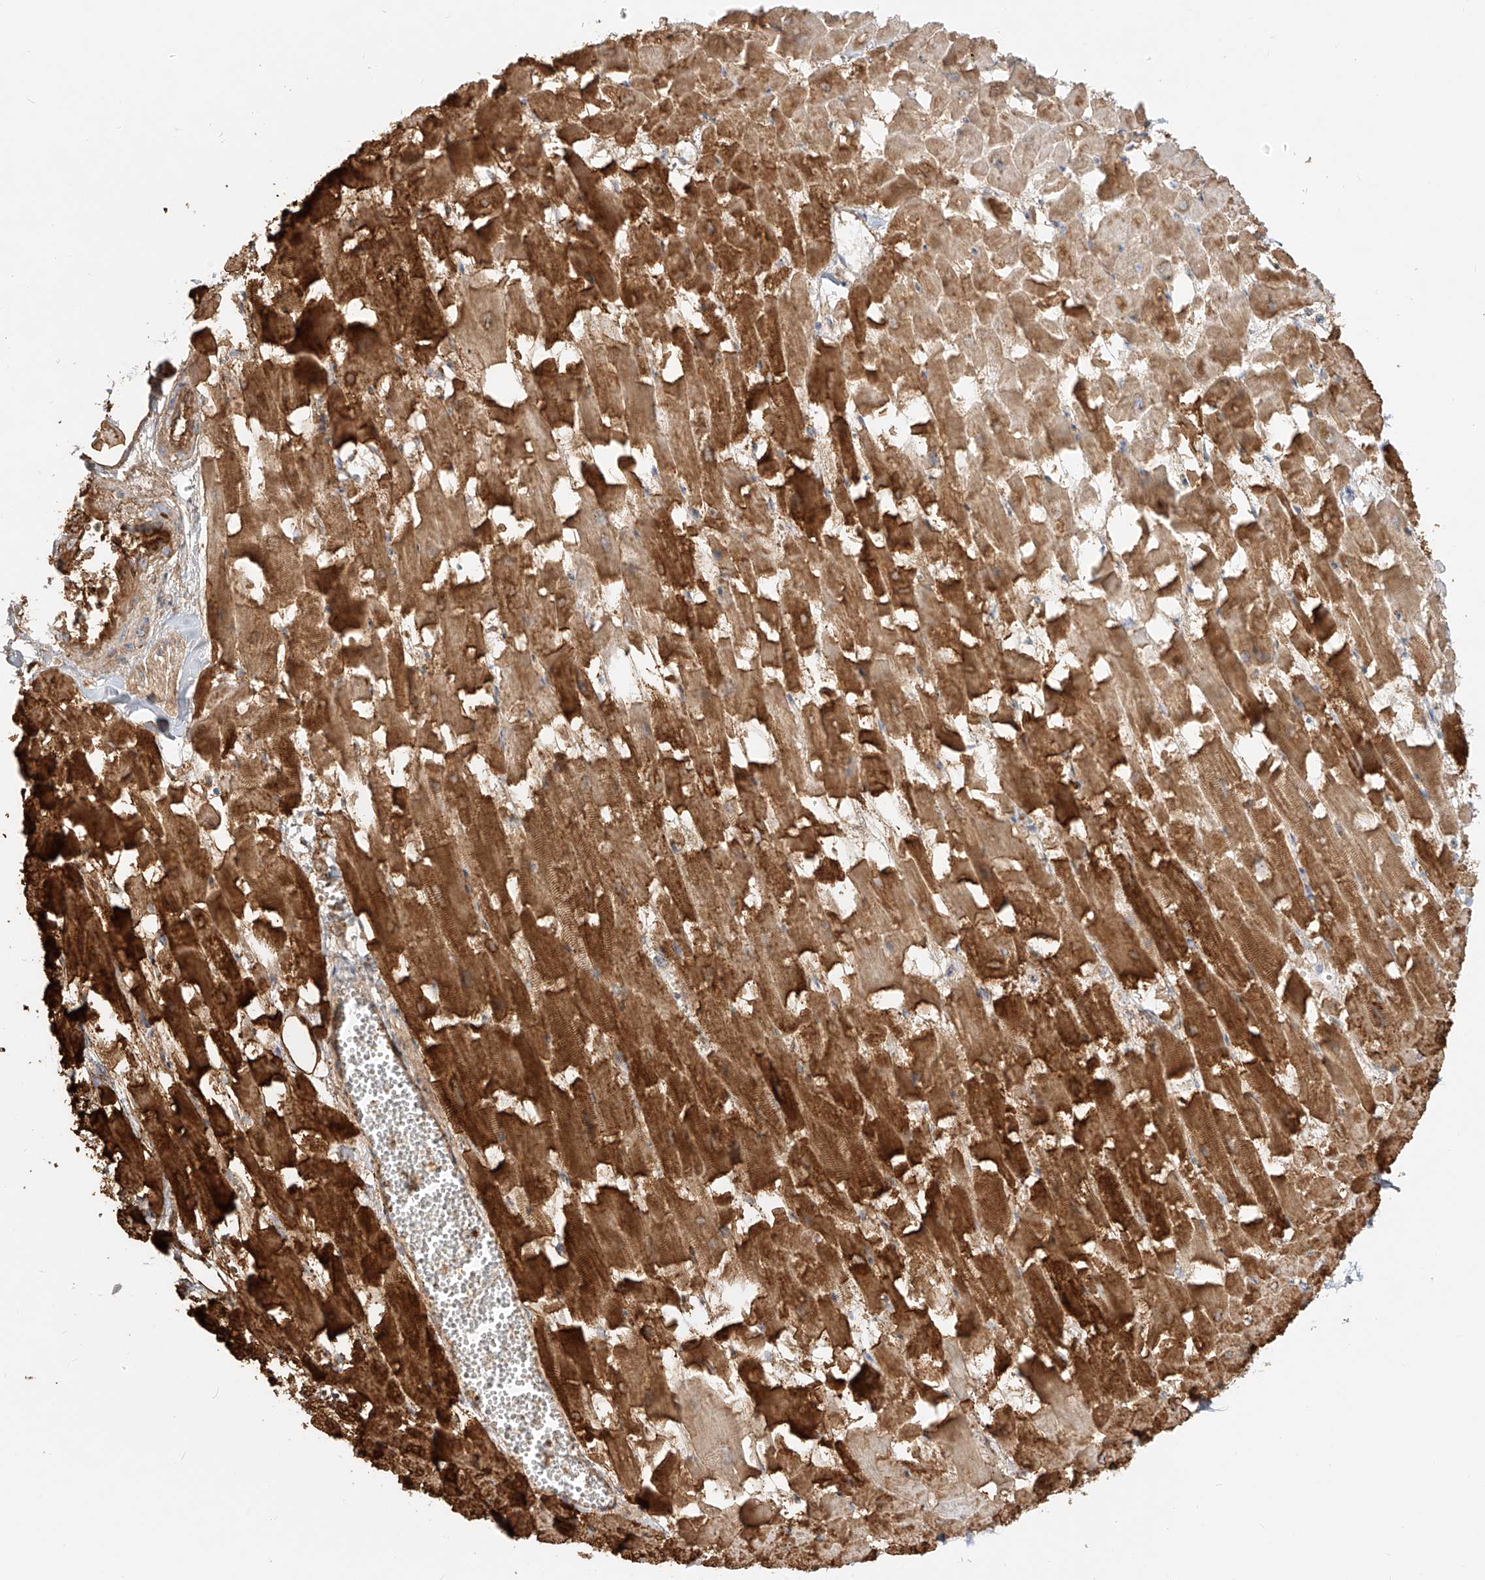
{"staining": {"intensity": "strong", "quantity": ">75%", "location": "cytoplasmic/membranous"}, "tissue": "heart muscle", "cell_type": "Cardiomyocytes", "image_type": "normal", "snomed": [{"axis": "morphology", "description": "Normal tissue, NOS"}, {"axis": "topography", "description": "Heart"}], "caption": "Benign heart muscle was stained to show a protein in brown. There is high levels of strong cytoplasmic/membranous expression in about >75% of cardiomyocytes. (DAB (3,3'-diaminobenzidine) = brown stain, brightfield microscopy at high magnification).", "gene": "OCSTAMP", "patient": {"sex": "female", "age": 64}}